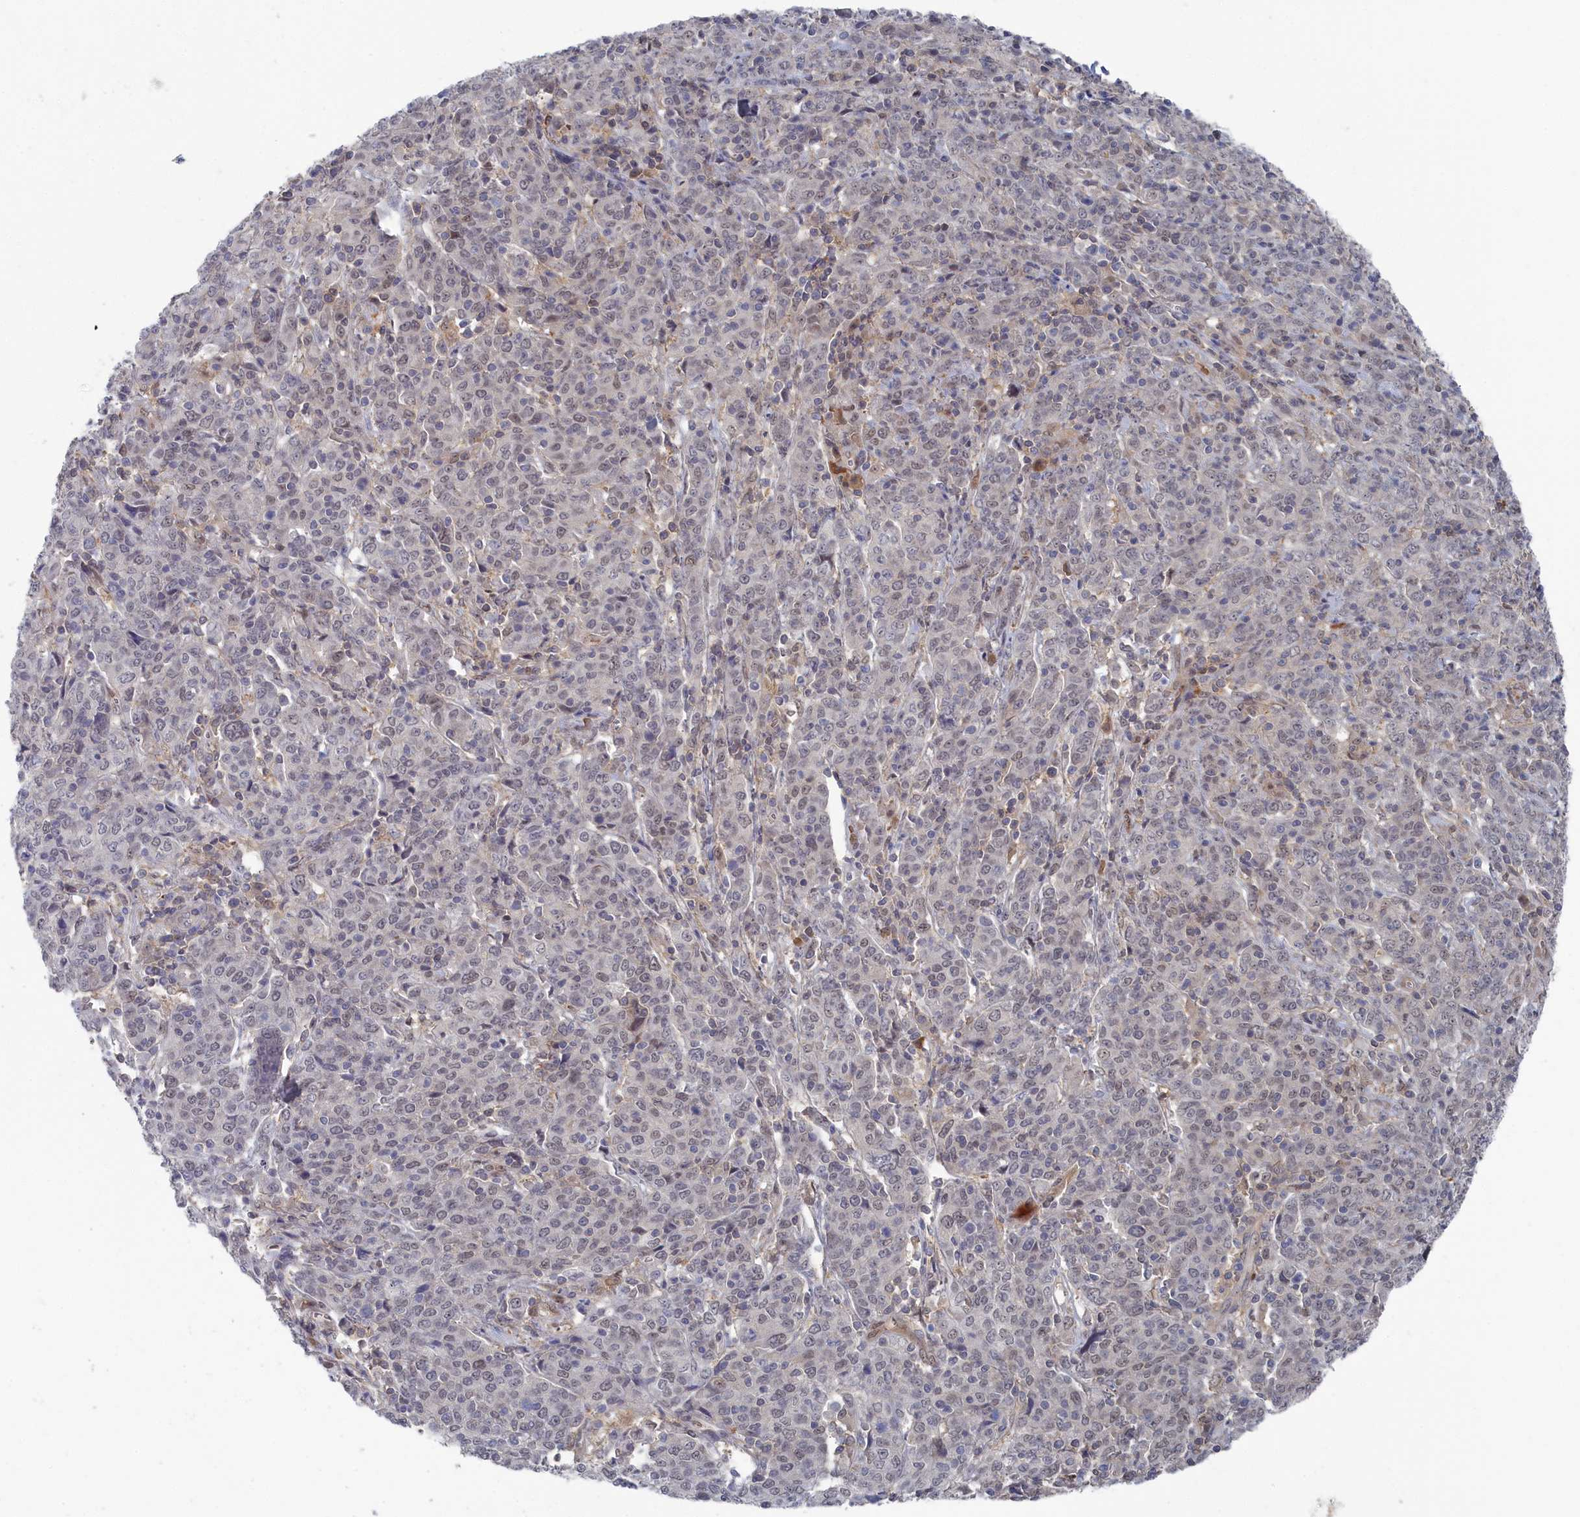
{"staining": {"intensity": "negative", "quantity": "none", "location": "none"}, "tissue": "cervical cancer", "cell_type": "Tumor cells", "image_type": "cancer", "snomed": [{"axis": "morphology", "description": "Squamous cell carcinoma, NOS"}, {"axis": "topography", "description": "Cervix"}], "caption": "Tumor cells are negative for protein expression in human squamous cell carcinoma (cervical). (DAB IHC, high magnification).", "gene": "IRGQ", "patient": {"sex": "female", "age": 67}}